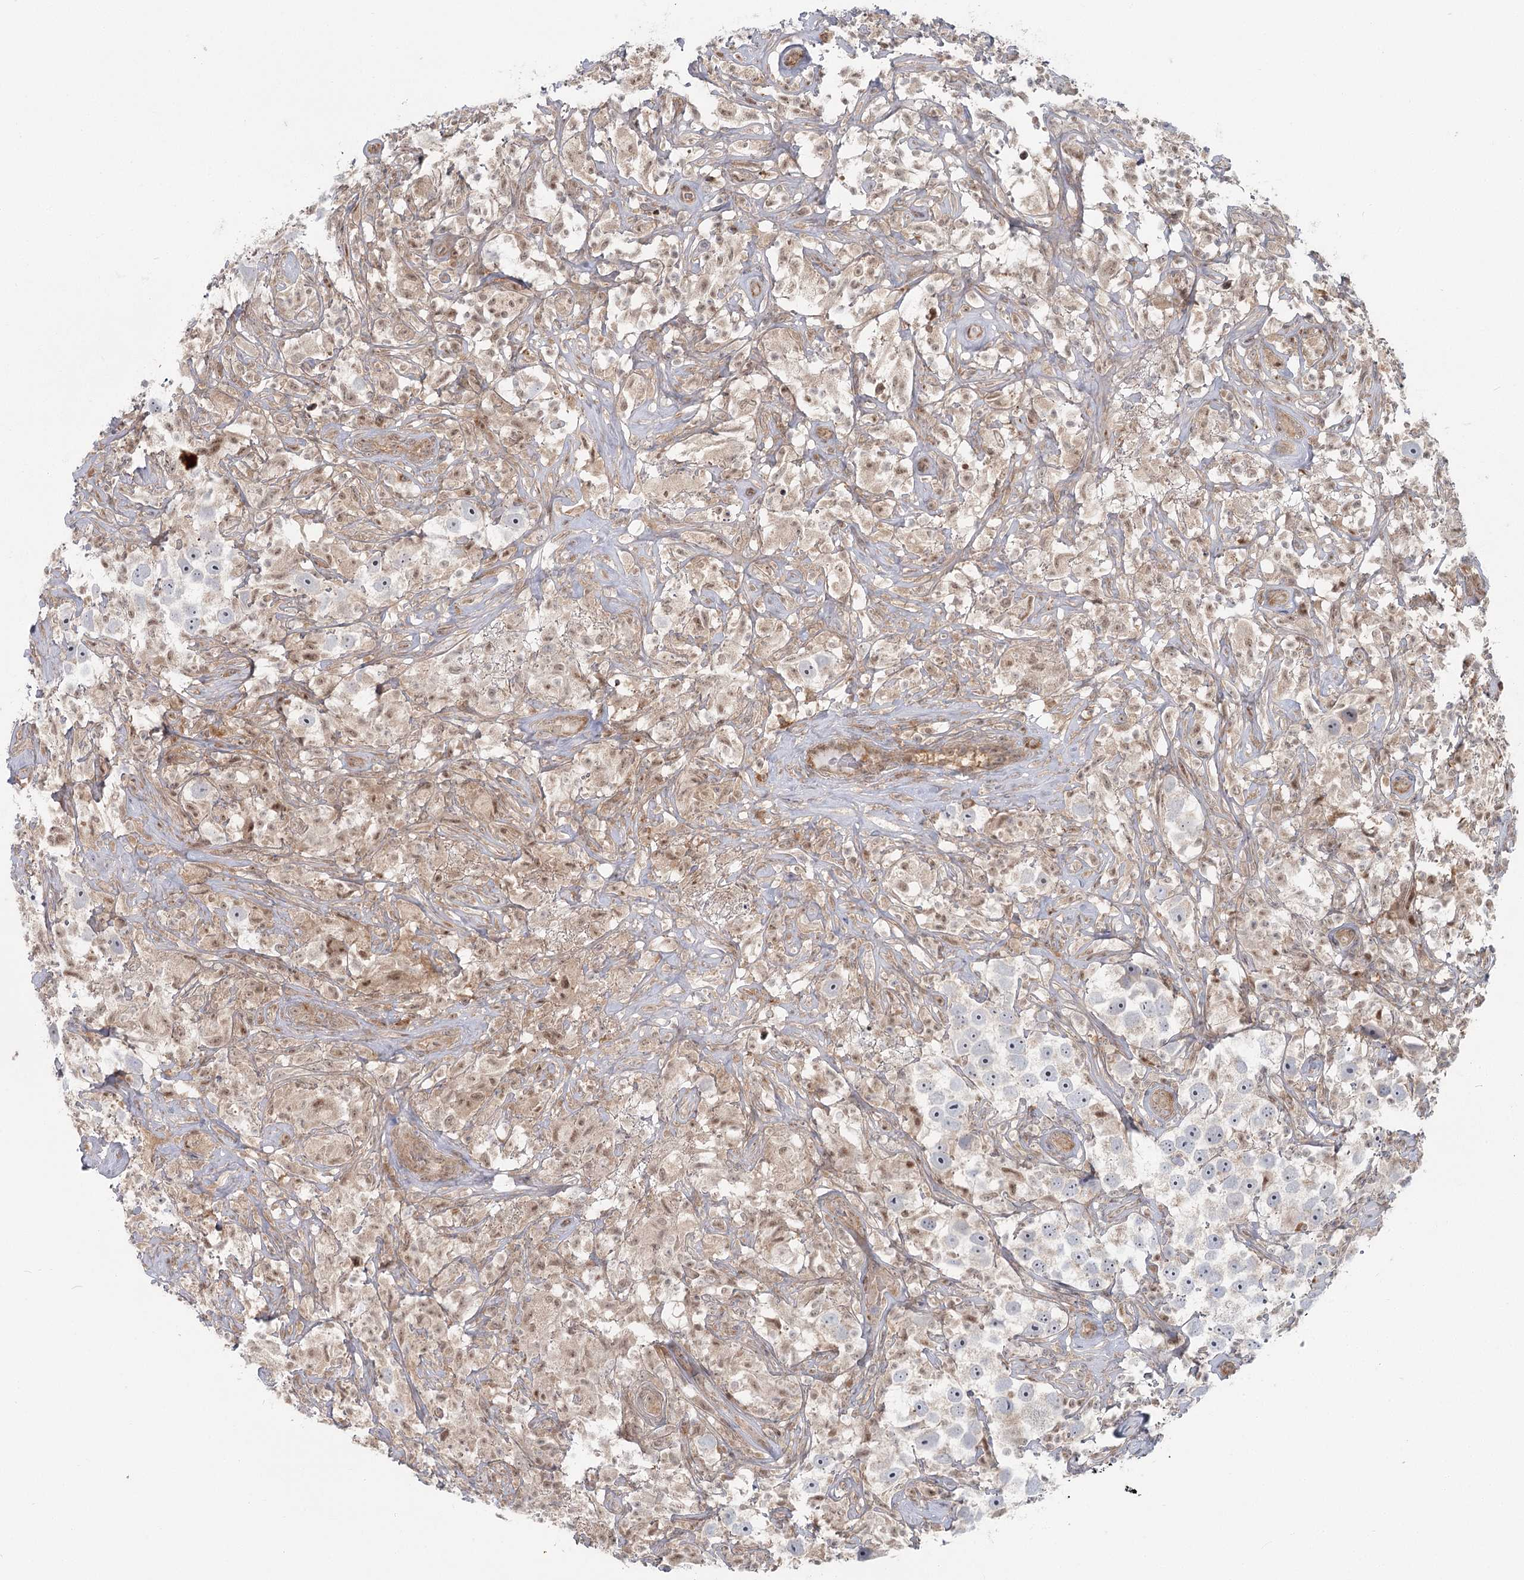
{"staining": {"intensity": "negative", "quantity": "none", "location": "none"}, "tissue": "testis cancer", "cell_type": "Tumor cells", "image_type": "cancer", "snomed": [{"axis": "morphology", "description": "Seminoma, NOS"}, {"axis": "topography", "description": "Testis"}], "caption": "There is no significant staining in tumor cells of testis cancer (seminoma).", "gene": "THNSL1", "patient": {"sex": "male", "age": 49}}